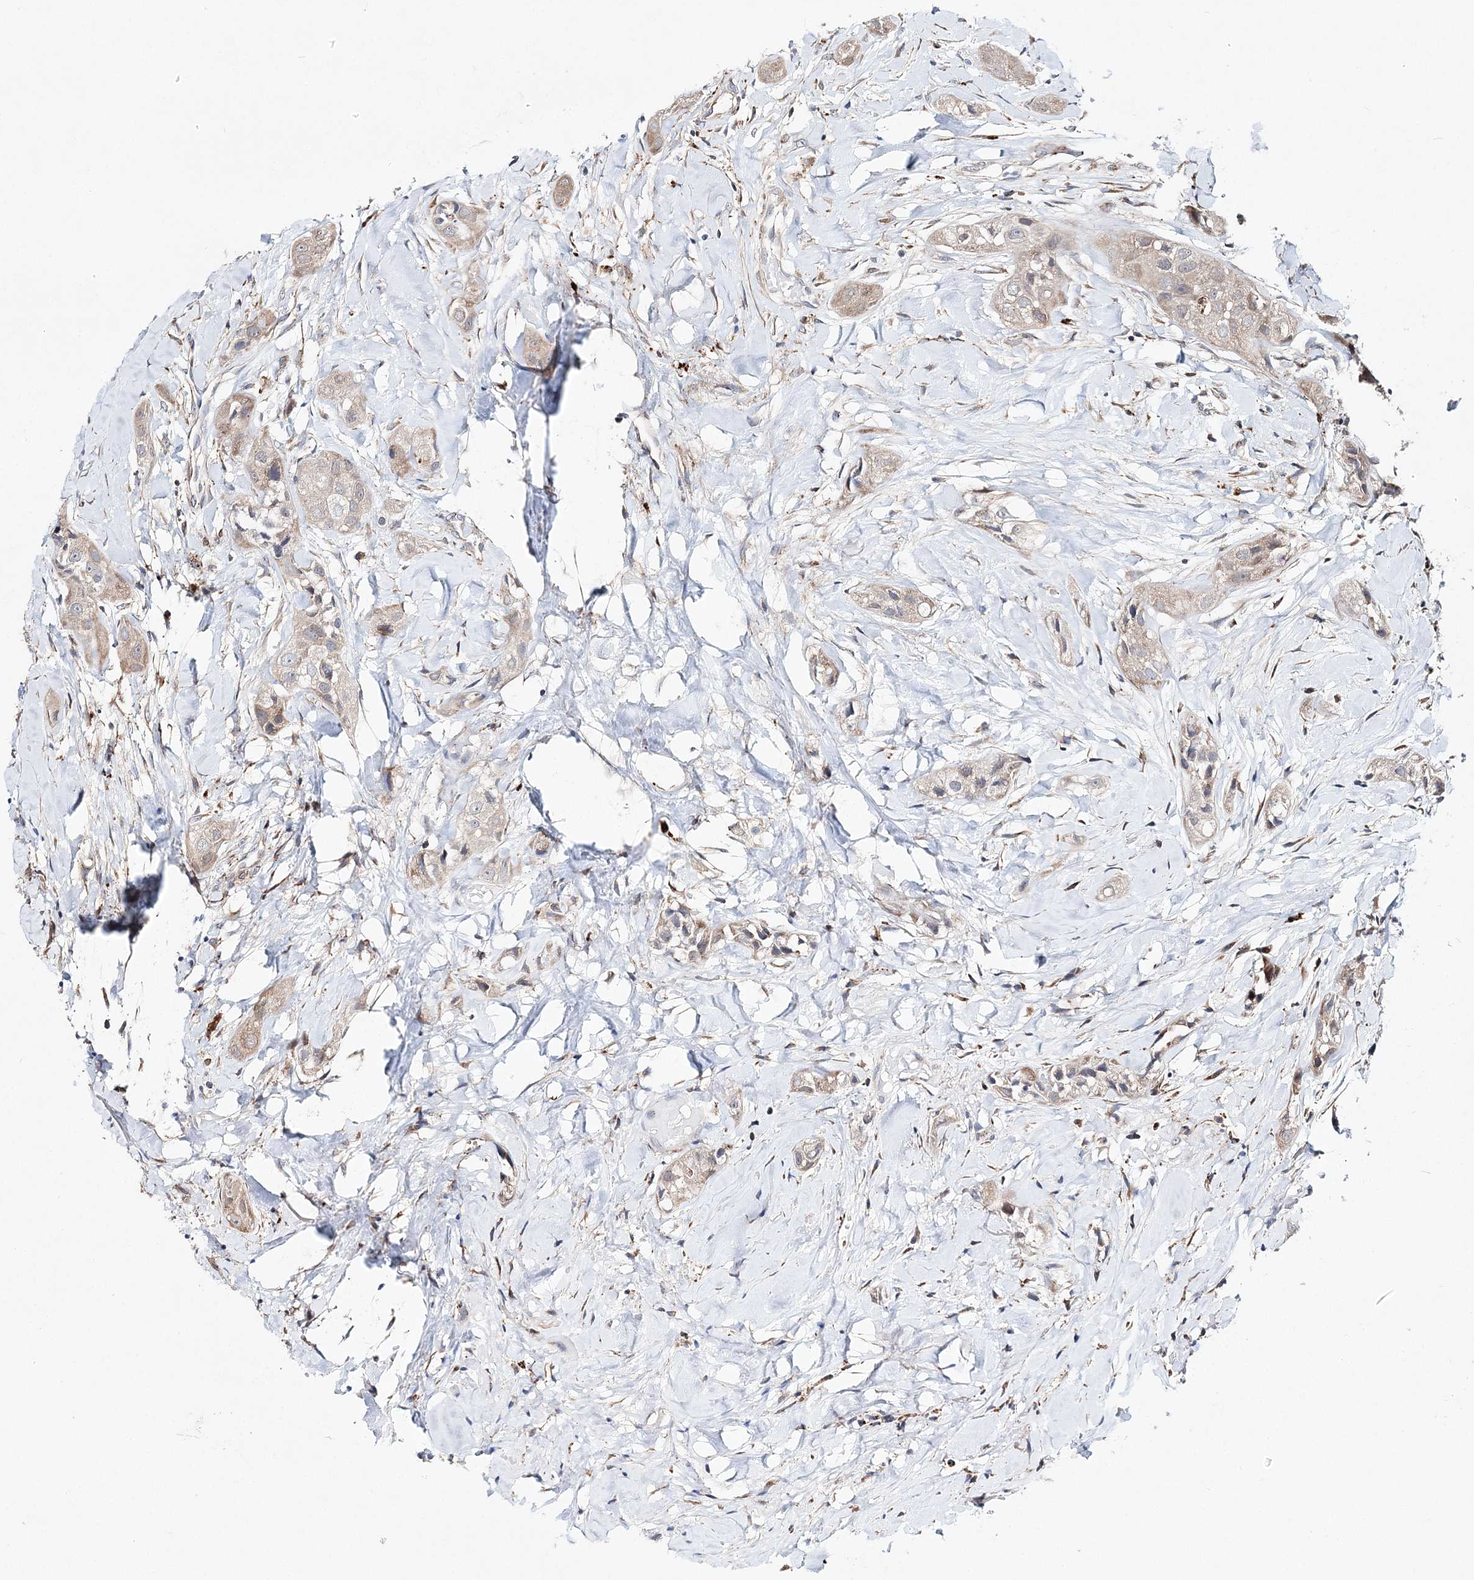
{"staining": {"intensity": "weak", "quantity": "25%-75%", "location": "cytoplasmic/membranous"}, "tissue": "head and neck cancer", "cell_type": "Tumor cells", "image_type": "cancer", "snomed": [{"axis": "morphology", "description": "Normal tissue, NOS"}, {"axis": "morphology", "description": "Squamous cell carcinoma, NOS"}, {"axis": "topography", "description": "Skeletal muscle"}, {"axis": "topography", "description": "Head-Neck"}], "caption": "Immunohistochemistry histopathology image of human head and neck squamous cell carcinoma stained for a protein (brown), which reveals low levels of weak cytoplasmic/membranous positivity in about 25%-75% of tumor cells.", "gene": "C3orf38", "patient": {"sex": "male", "age": 51}}